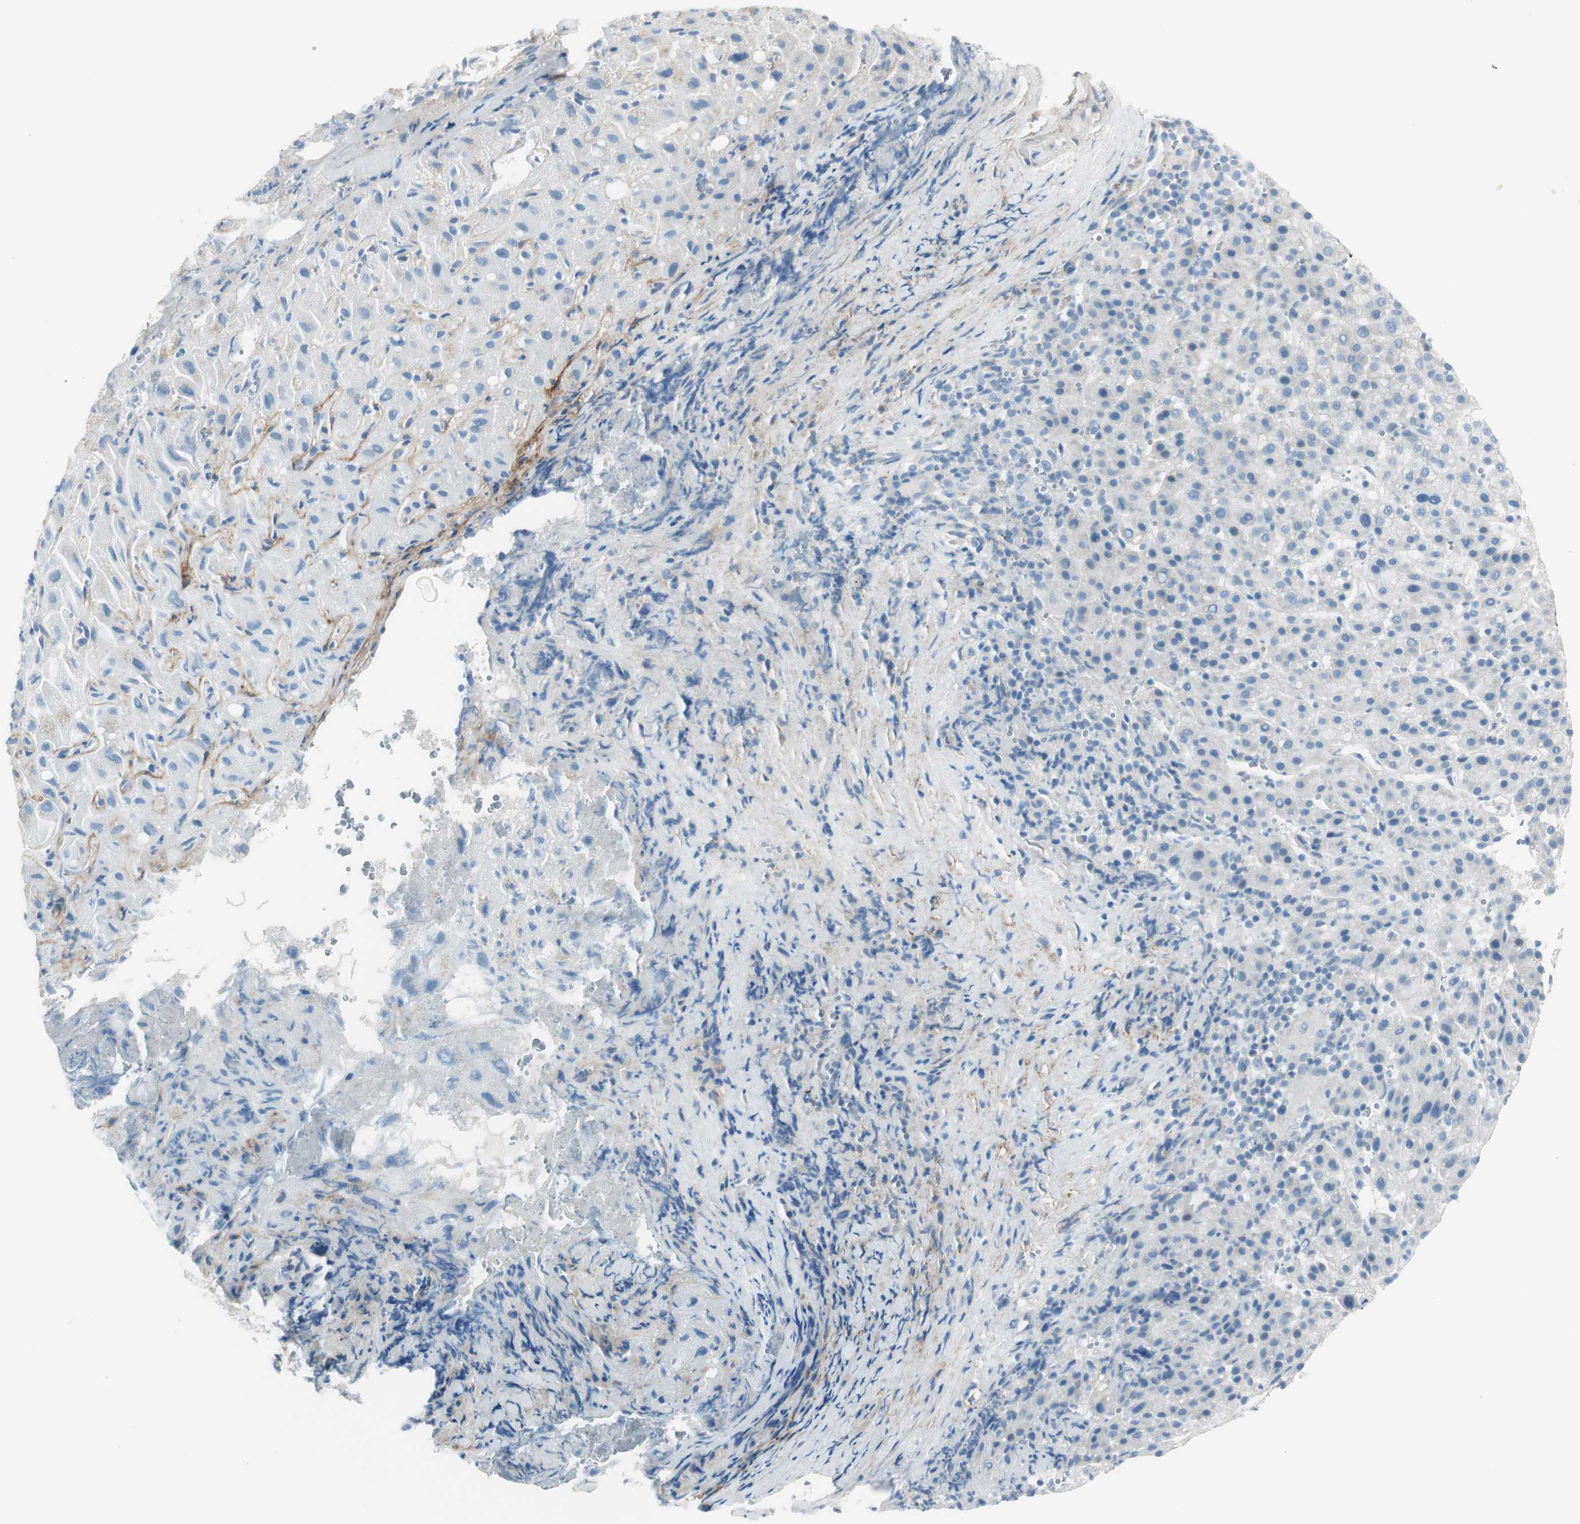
{"staining": {"intensity": "negative", "quantity": "none", "location": "none"}, "tissue": "liver cancer", "cell_type": "Tumor cells", "image_type": "cancer", "snomed": [{"axis": "morphology", "description": "Carcinoma, Hepatocellular, NOS"}, {"axis": "topography", "description": "Liver"}], "caption": "Photomicrograph shows no significant protein staining in tumor cells of hepatocellular carcinoma (liver).", "gene": "CACNA2D1", "patient": {"sex": "female", "age": 58}}